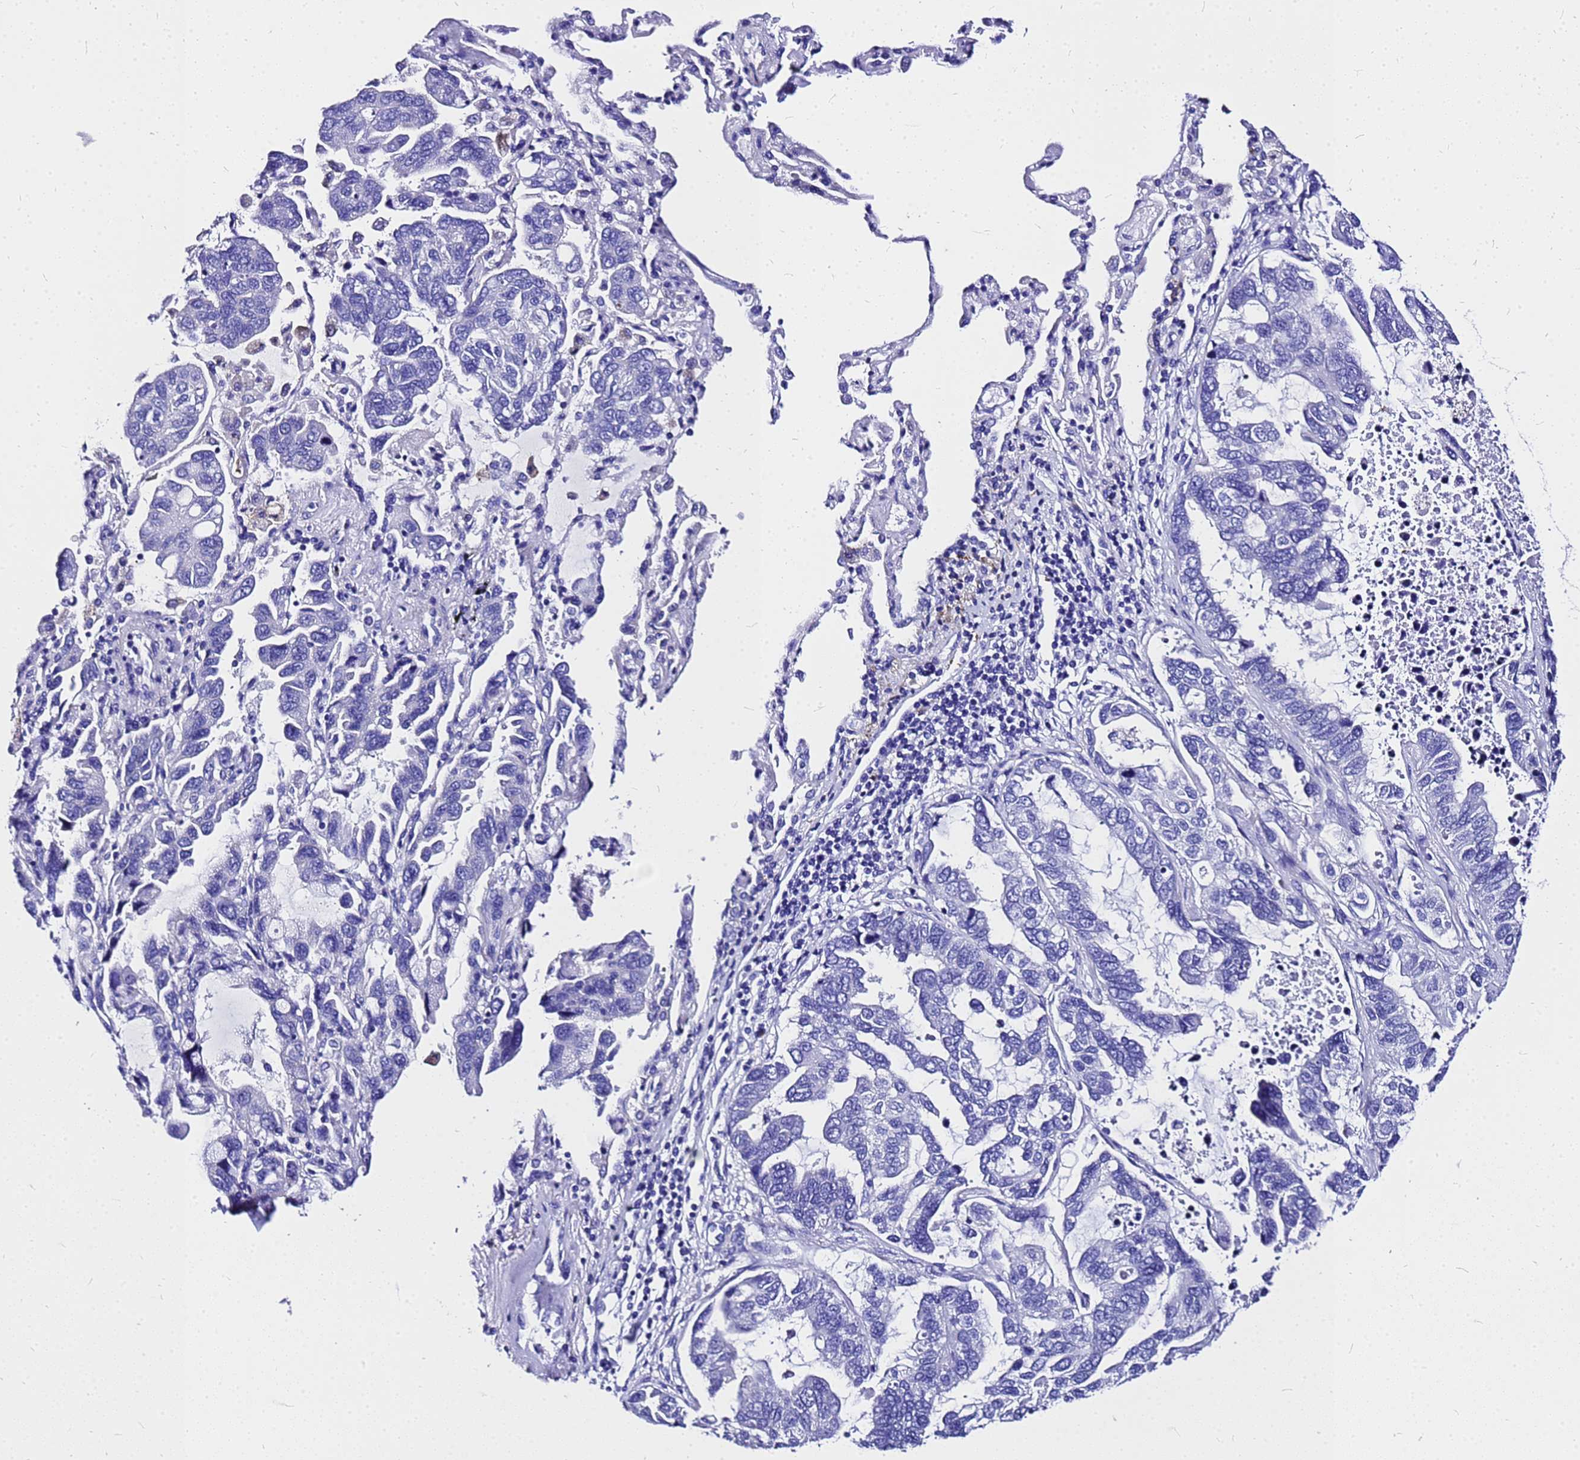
{"staining": {"intensity": "negative", "quantity": "none", "location": "none"}, "tissue": "lung cancer", "cell_type": "Tumor cells", "image_type": "cancer", "snomed": [{"axis": "morphology", "description": "Adenocarcinoma, NOS"}, {"axis": "topography", "description": "Lung"}], "caption": "IHC histopathology image of adenocarcinoma (lung) stained for a protein (brown), which reveals no positivity in tumor cells. (DAB immunohistochemistry visualized using brightfield microscopy, high magnification).", "gene": "HERC4", "patient": {"sex": "male", "age": 64}}